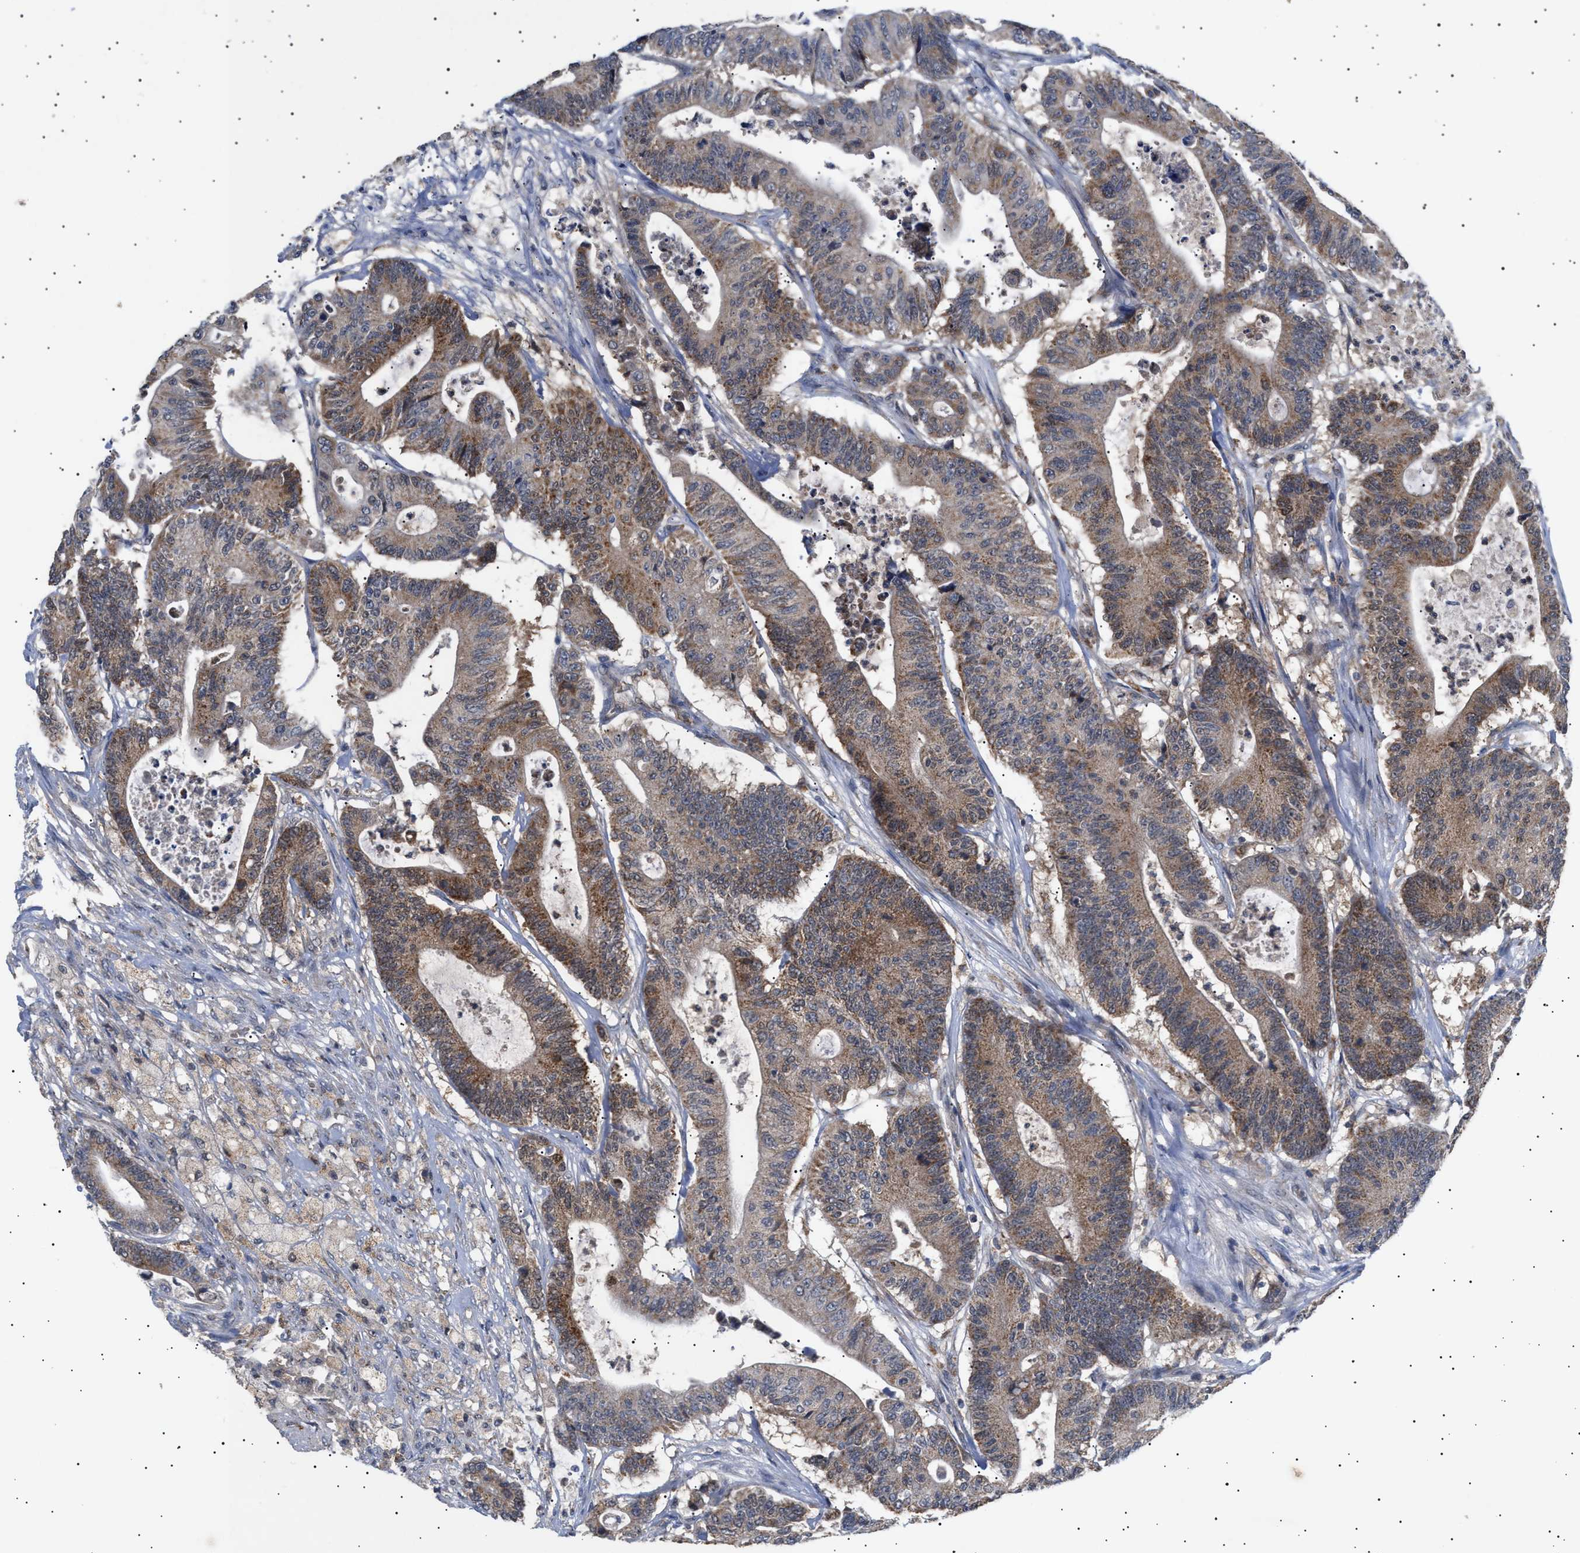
{"staining": {"intensity": "moderate", "quantity": ">75%", "location": "cytoplasmic/membranous"}, "tissue": "colorectal cancer", "cell_type": "Tumor cells", "image_type": "cancer", "snomed": [{"axis": "morphology", "description": "Adenocarcinoma, NOS"}, {"axis": "topography", "description": "Colon"}], "caption": "Protein positivity by immunohistochemistry shows moderate cytoplasmic/membranous positivity in about >75% of tumor cells in colorectal cancer (adenocarcinoma). (DAB (3,3'-diaminobenzidine) = brown stain, brightfield microscopy at high magnification).", "gene": "SIRT5", "patient": {"sex": "female", "age": 84}}